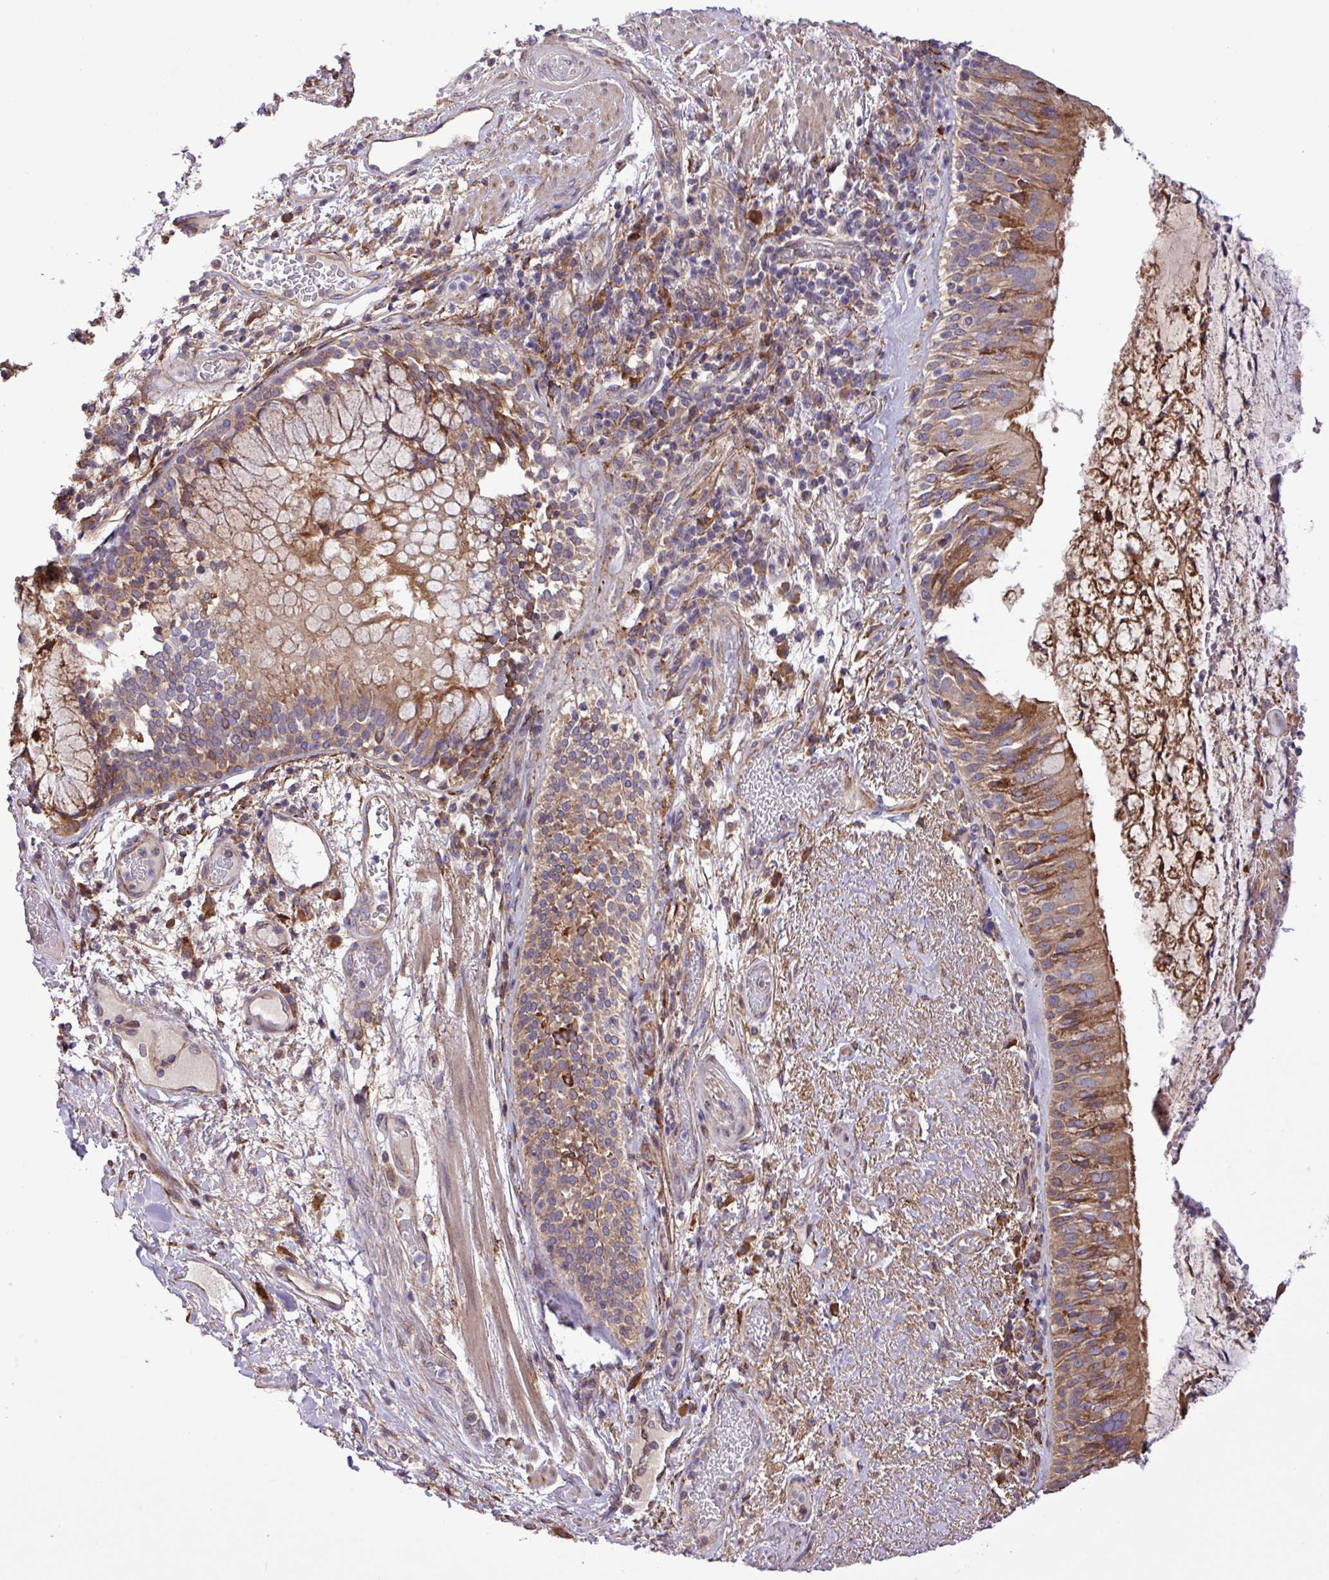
{"staining": {"intensity": "moderate", "quantity": ">75%", "location": "cytoplasmic/membranous"}, "tissue": "bronchus", "cell_type": "Respiratory epithelial cells", "image_type": "normal", "snomed": [{"axis": "morphology", "description": "Normal tissue, NOS"}, {"axis": "topography", "description": "Cartilage tissue"}, {"axis": "topography", "description": "Bronchus"}], "caption": "There is medium levels of moderate cytoplasmic/membranous expression in respiratory epithelial cells of normal bronchus, as demonstrated by immunohistochemical staining (brown color).", "gene": "MEGF6", "patient": {"sex": "male", "age": 63}}